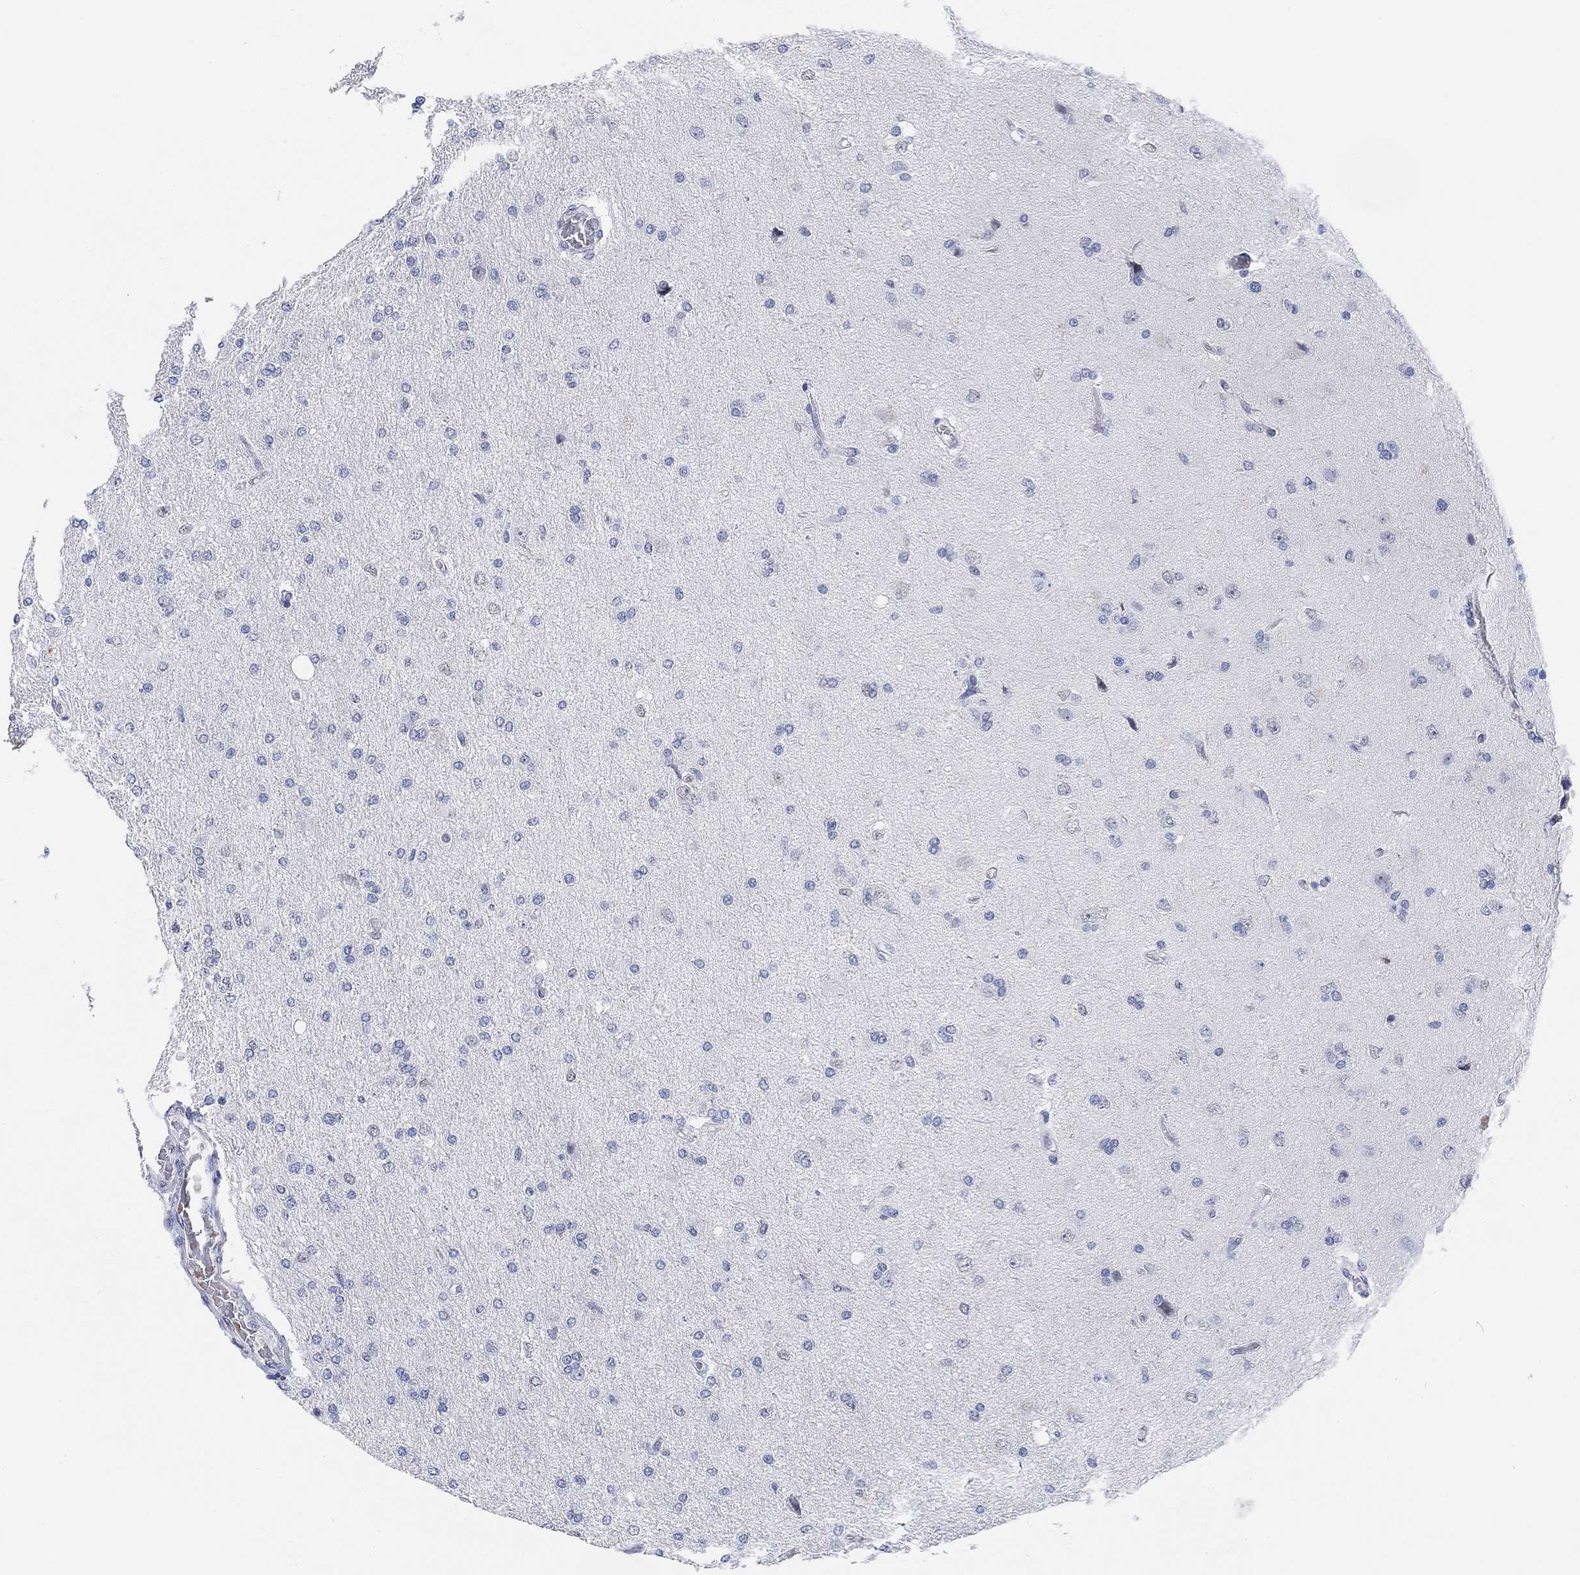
{"staining": {"intensity": "negative", "quantity": "none", "location": "none"}, "tissue": "glioma", "cell_type": "Tumor cells", "image_type": "cancer", "snomed": [{"axis": "morphology", "description": "Glioma, malignant, High grade"}, {"axis": "topography", "description": "Cerebral cortex"}], "caption": "IHC micrograph of neoplastic tissue: human high-grade glioma (malignant) stained with DAB (3,3'-diaminobenzidine) displays no significant protein staining in tumor cells.", "gene": "PAX6", "patient": {"sex": "male", "age": 70}}